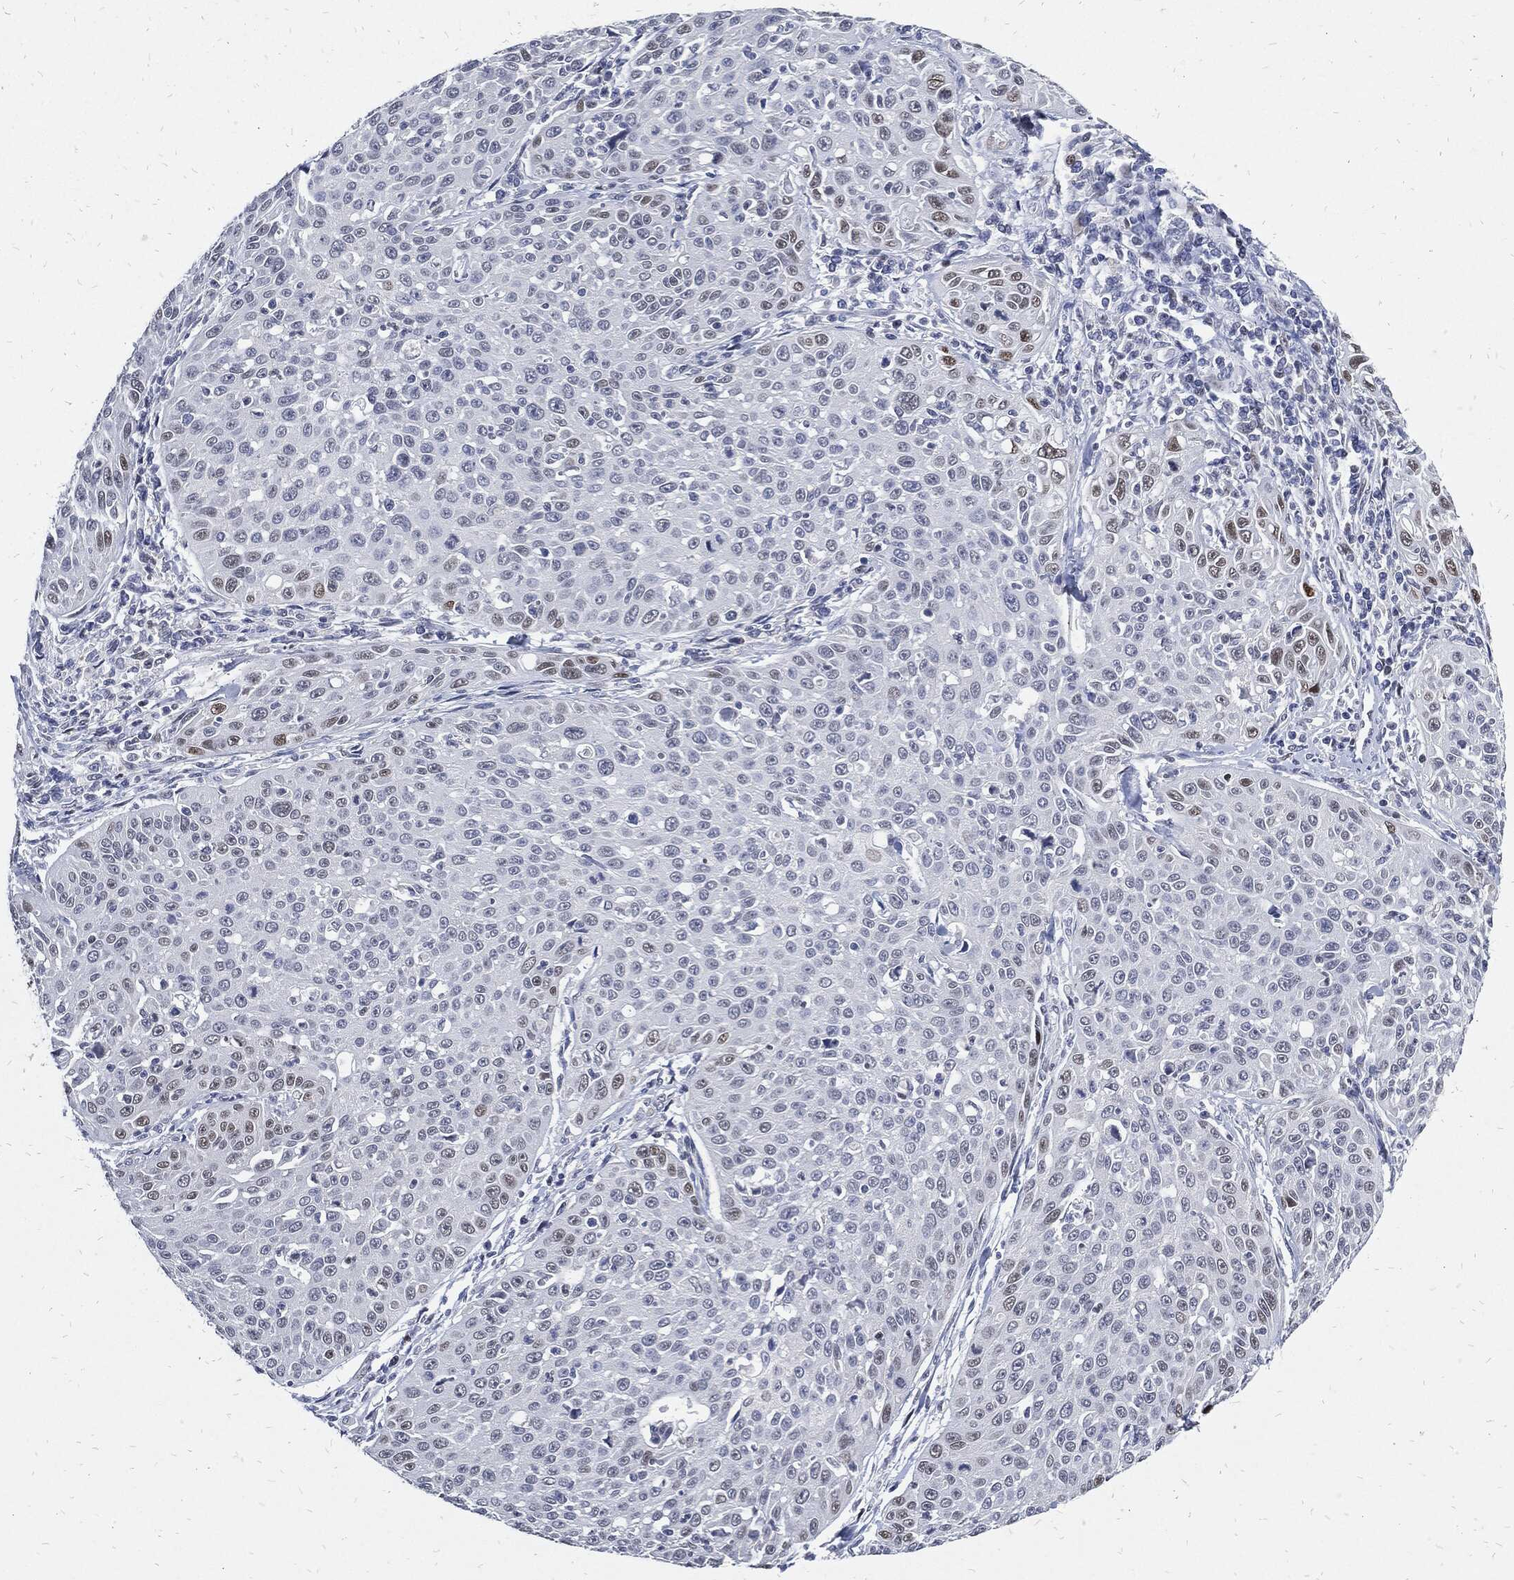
{"staining": {"intensity": "moderate", "quantity": "<25%", "location": "nuclear"}, "tissue": "cervical cancer", "cell_type": "Tumor cells", "image_type": "cancer", "snomed": [{"axis": "morphology", "description": "Squamous cell carcinoma, NOS"}, {"axis": "topography", "description": "Cervix"}], "caption": "Protein expression analysis of cervical squamous cell carcinoma demonstrates moderate nuclear positivity in approximately <25% of tumor cells.", "gene": "JUN", "patient": {"sex": "female", "age": 26}}